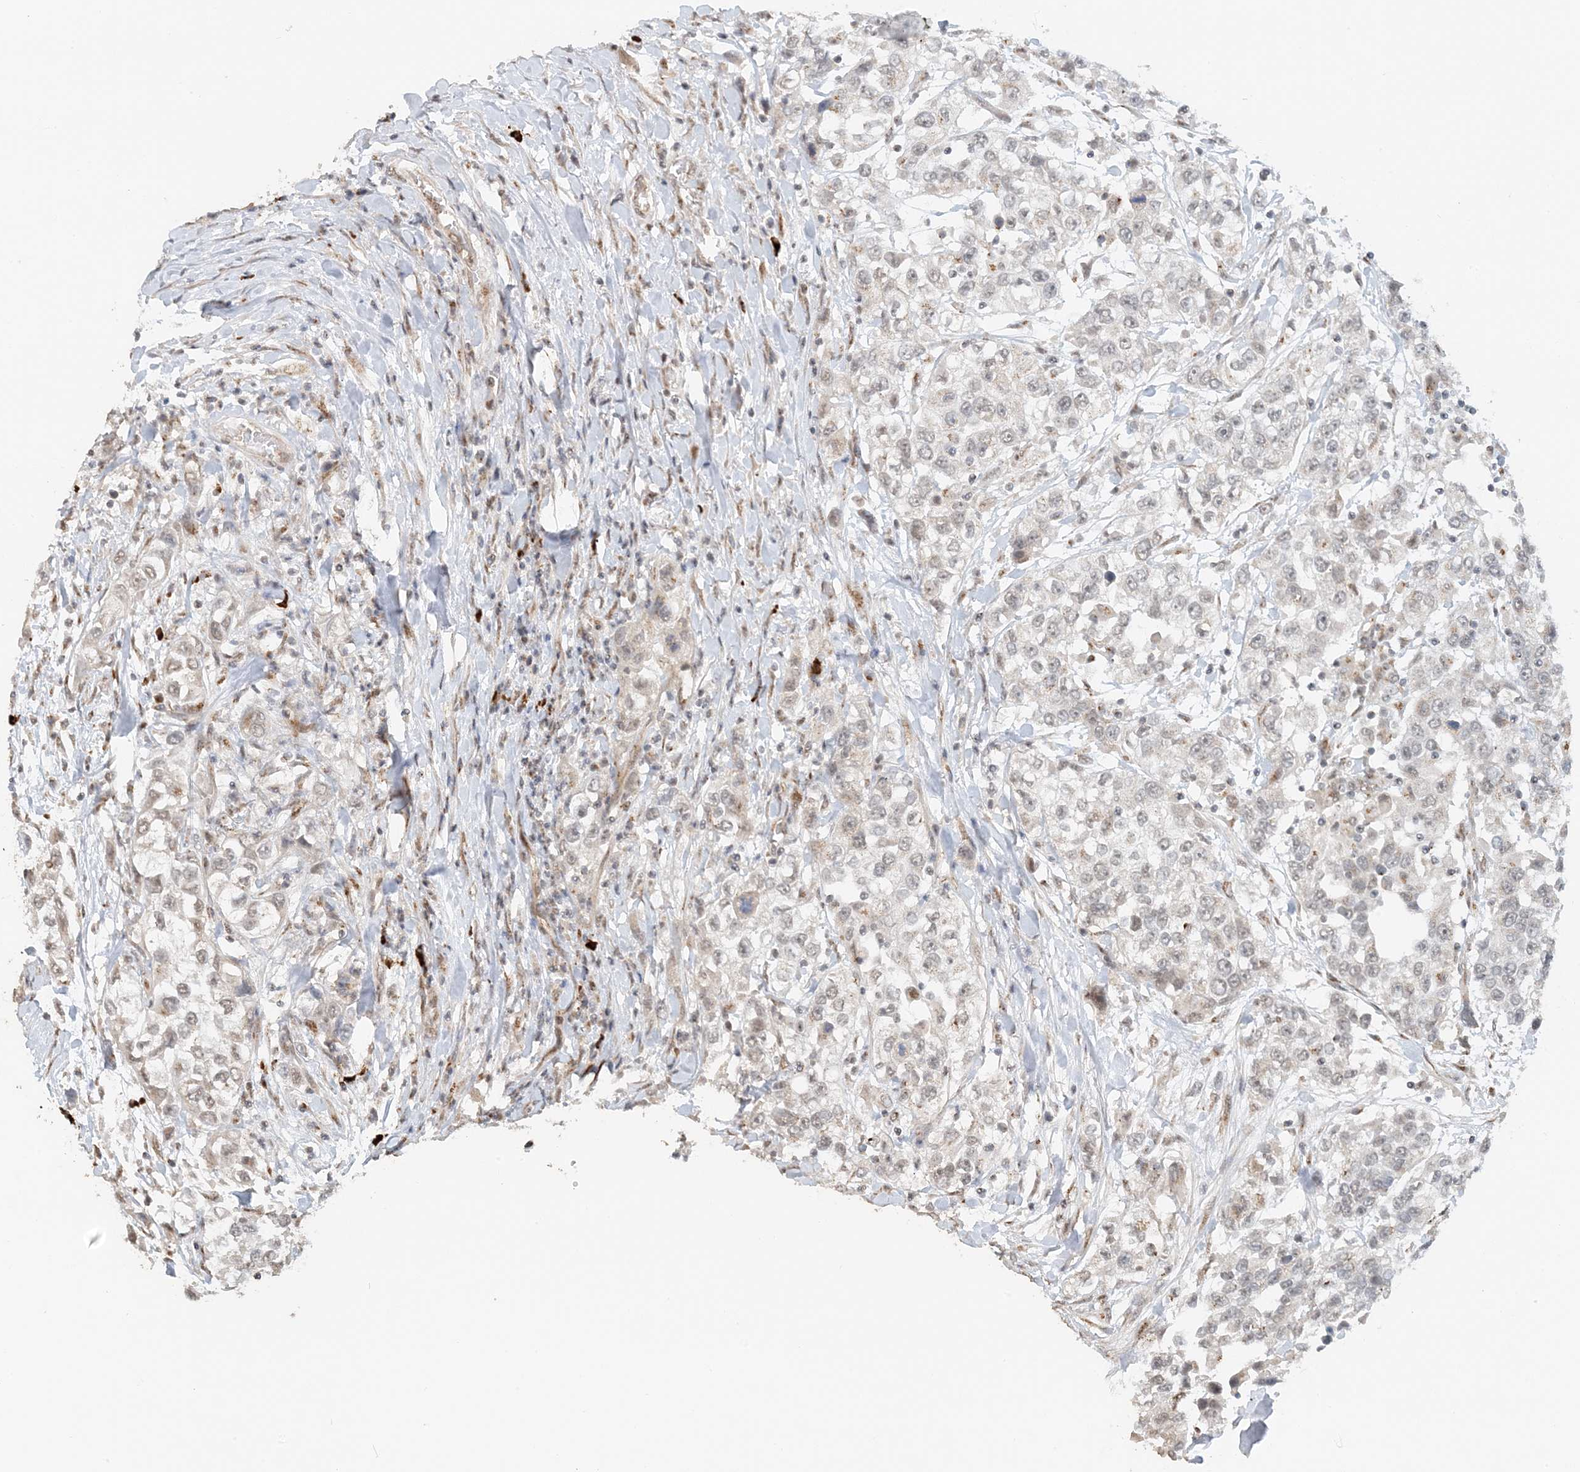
{"staining": {"intensity": "weak", "quantity": "25%-75%", "location": "nuclear"}, "tissue": "urothelial cancer", "cell_type": "Tumor cells", "image_type": "cancer", "snomed": [{"axis": "morphology", "description": "Urothelial carcinoma, High grade"}, {"axis": "topography", "description": "Urinary bladder"}], "caption": "Human urothelial cancer stained with a brown dye reveals weak nuclear positive positivity in about 25%-75% of tumor cells.", "gene": "ZCCHC4", "patient": {"sex": "female", "age": 80}}